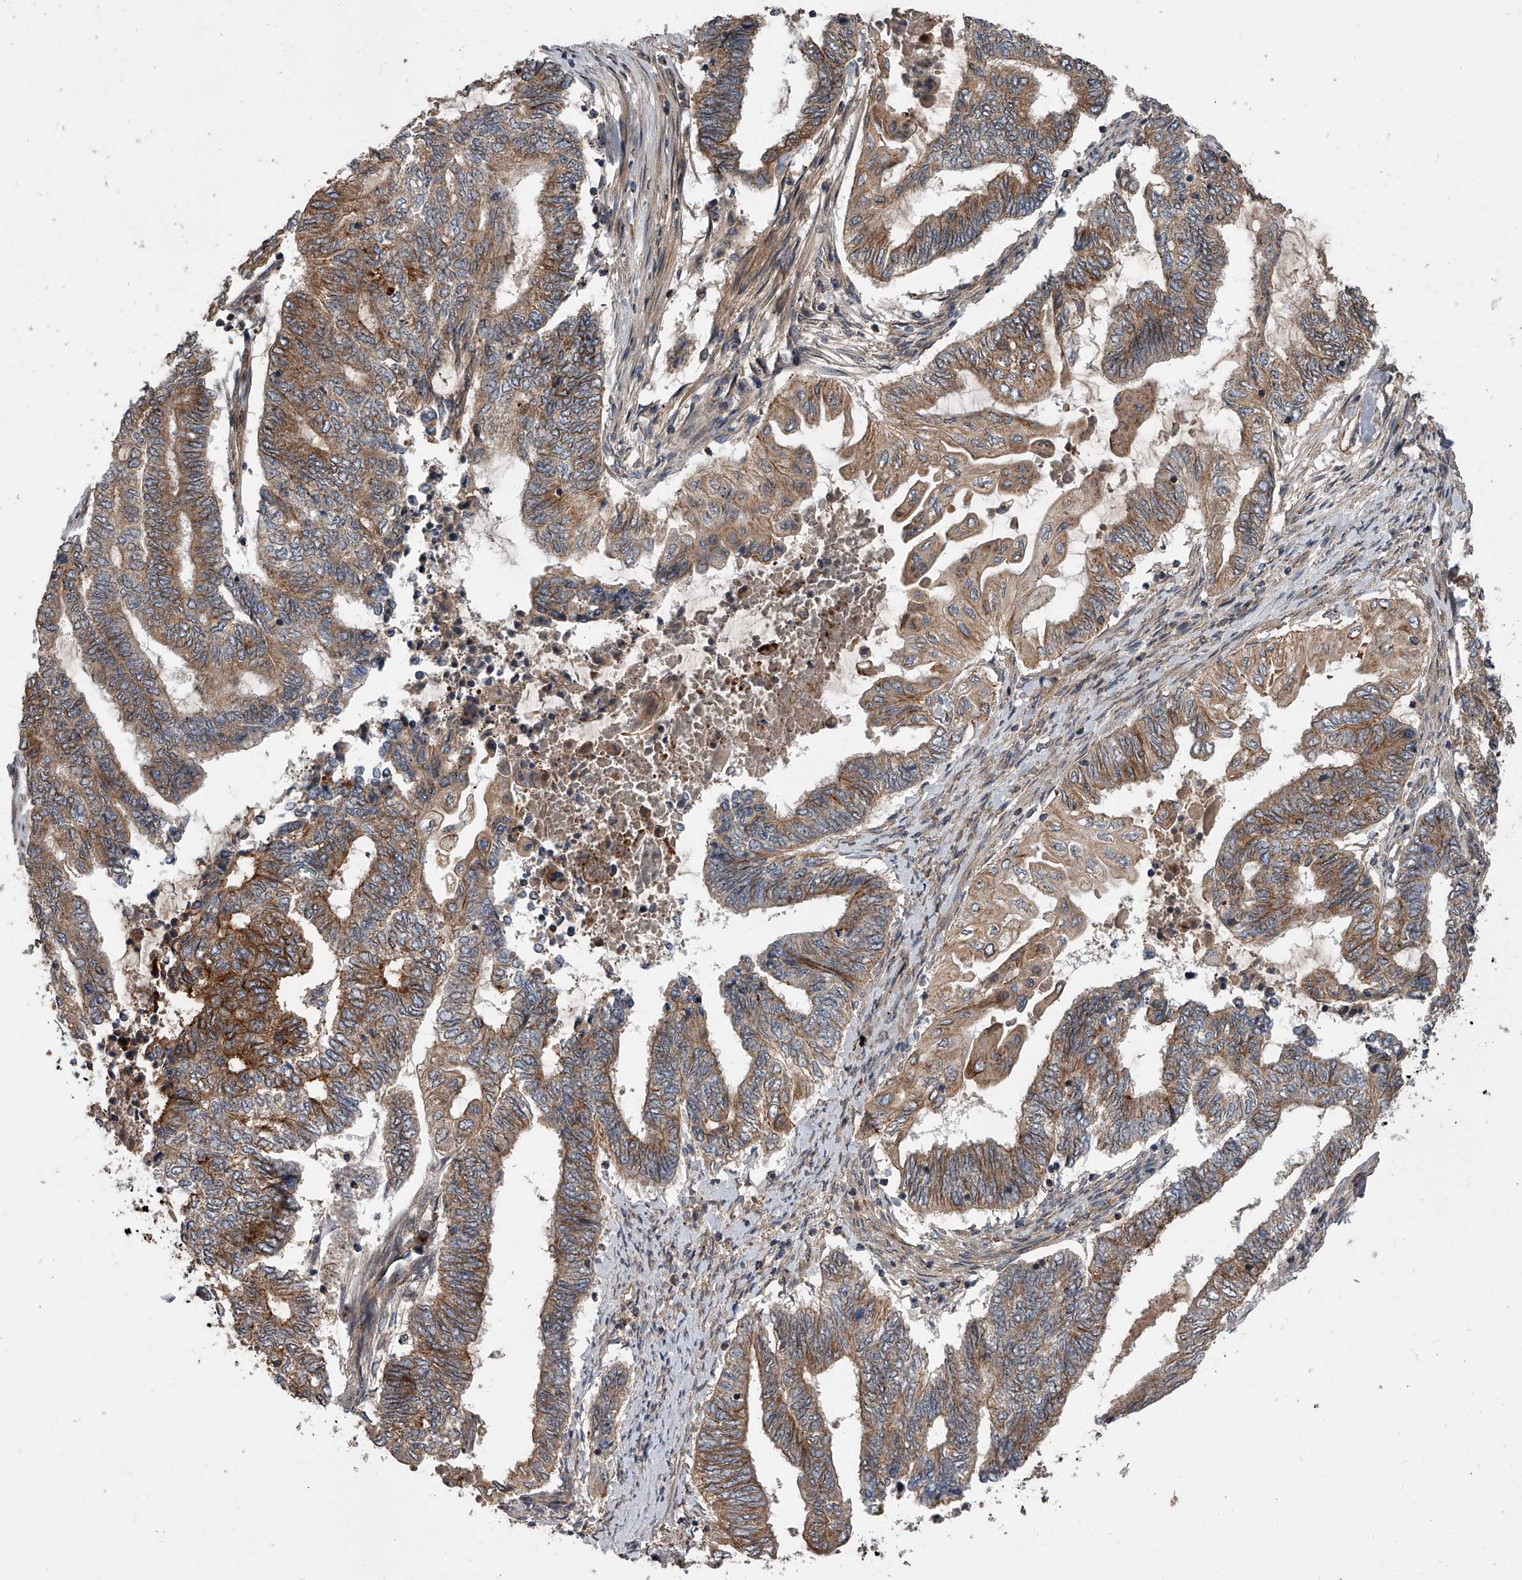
{"staining": {"intensity": "moderate", "quantity": ">75%", "location": "cytoplasmic/membranous"}, "tissue": "endometrial cancer", "cell_type": "Tumor cells", "image_type": "cancer", "snomed": [{"axis": "morphology", "description": "Adenocarcinoma, NOS"}, {"axis": "topography", "description": "Uterus"}, {"axis": "topography", "description": "Endometrium"}], "caption": "Immunohistochemistry of human endometrial cancer exhibits medium levels of moderate cytoplasmic/membranous expression in about >75% of tumor cells. (Brightfield microscopy of DAB IHC at high magnification).", "gene": "USP47", "patient": {"sex": "female", "age": 70}}